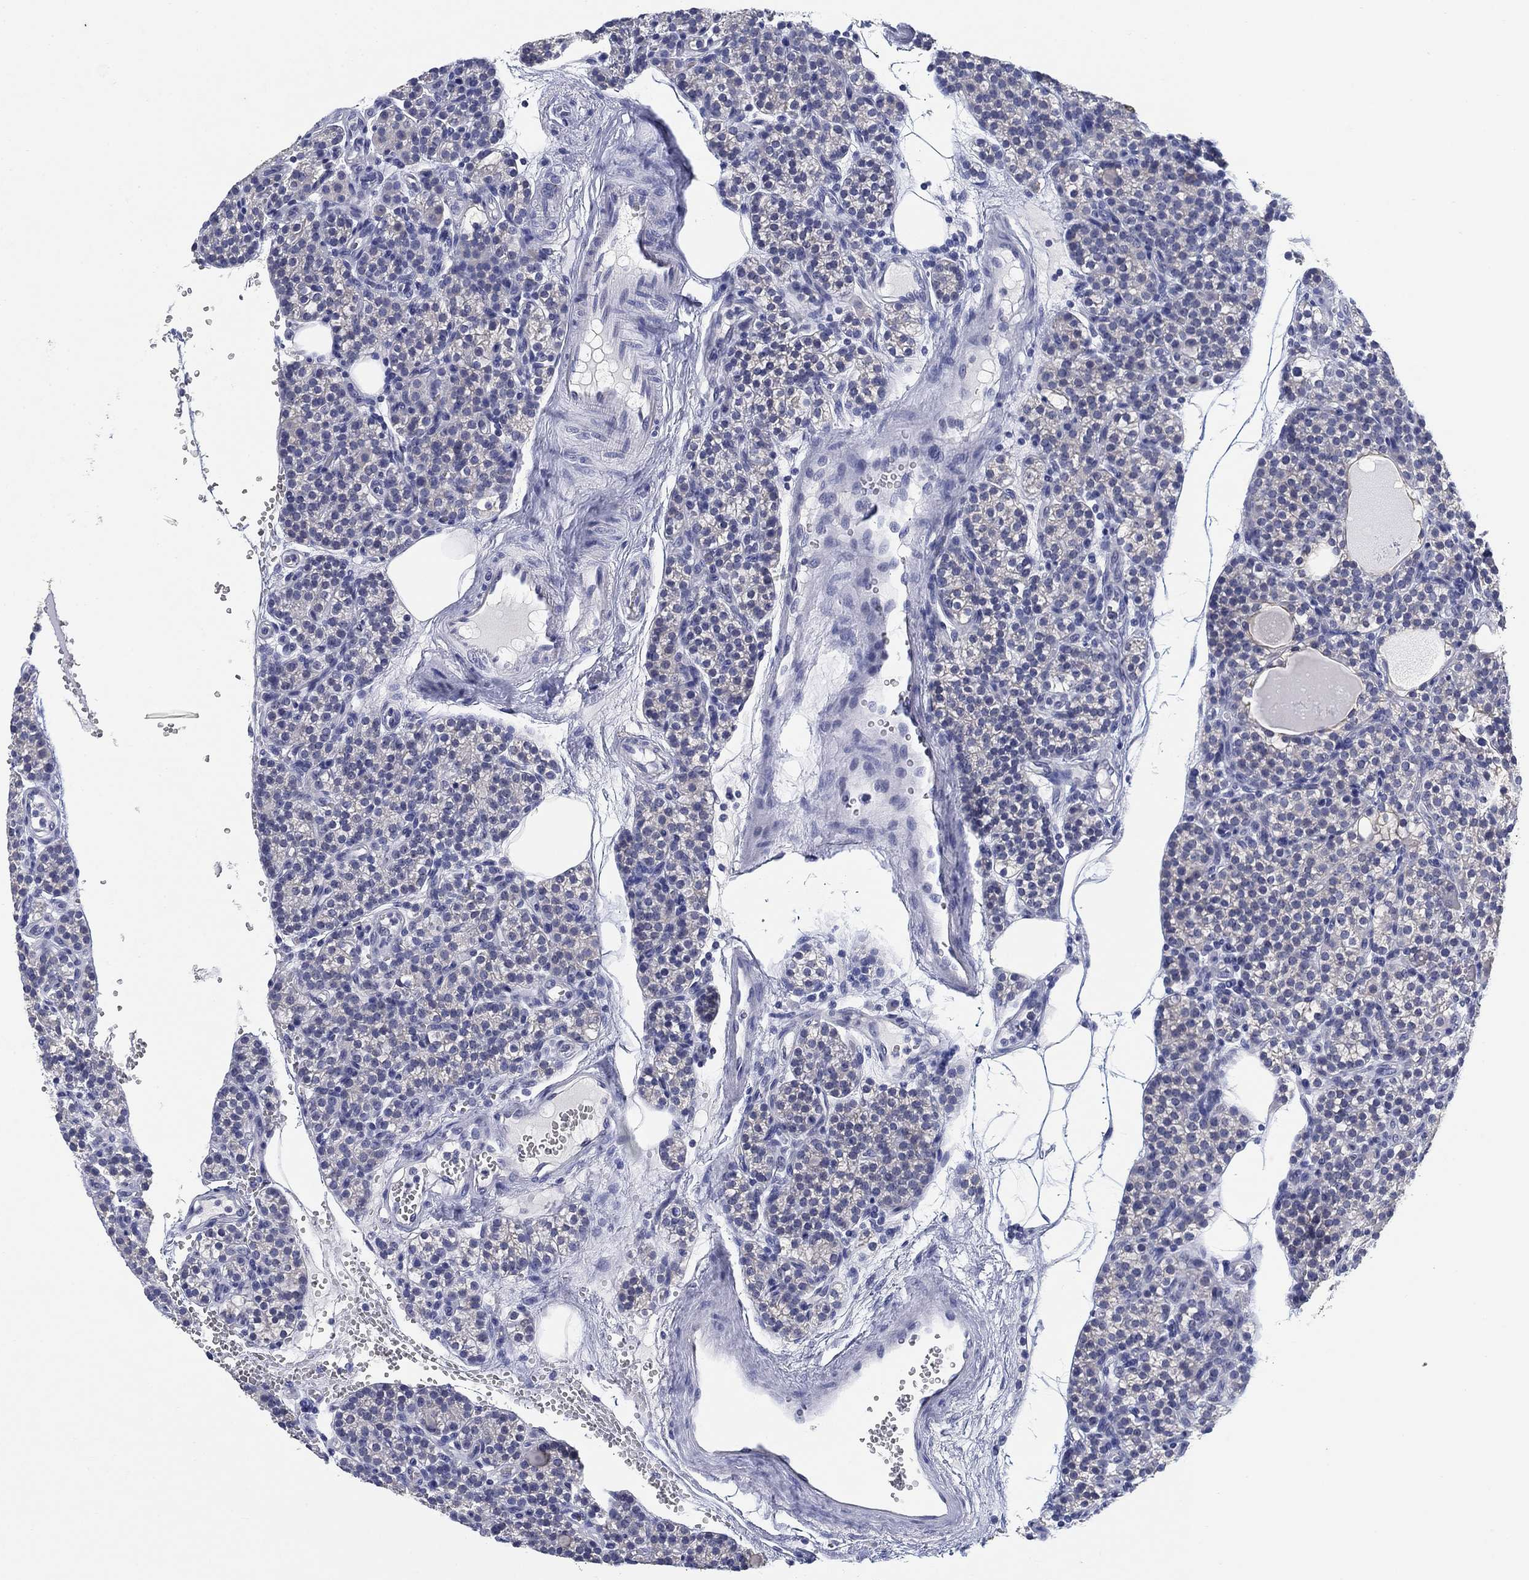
{"staining": {"intensity": "negative", "quantity": "none", "location": "none"}, "tissue": "parathyroid gland", "cell_type": "Glandular cells", "image_type": "normal", "snomed": [{"axis": "morphology", "description": "Normal tissue, NOS"}, {"axis": "topography", "description": "Parathyroid gland"}], "caption": "Immunohistochemical staining of unremarkable parathyroid gland exhibits no significant staining in glandular cells. Brightfield microscopy of IHC stained with DAB (3,3'-diaminobenzidine) (brown) and hematoxylin (blue), captured at high magnification.", "gene": "CLUL1", "patient": {"sex": "female", "age": 67}}